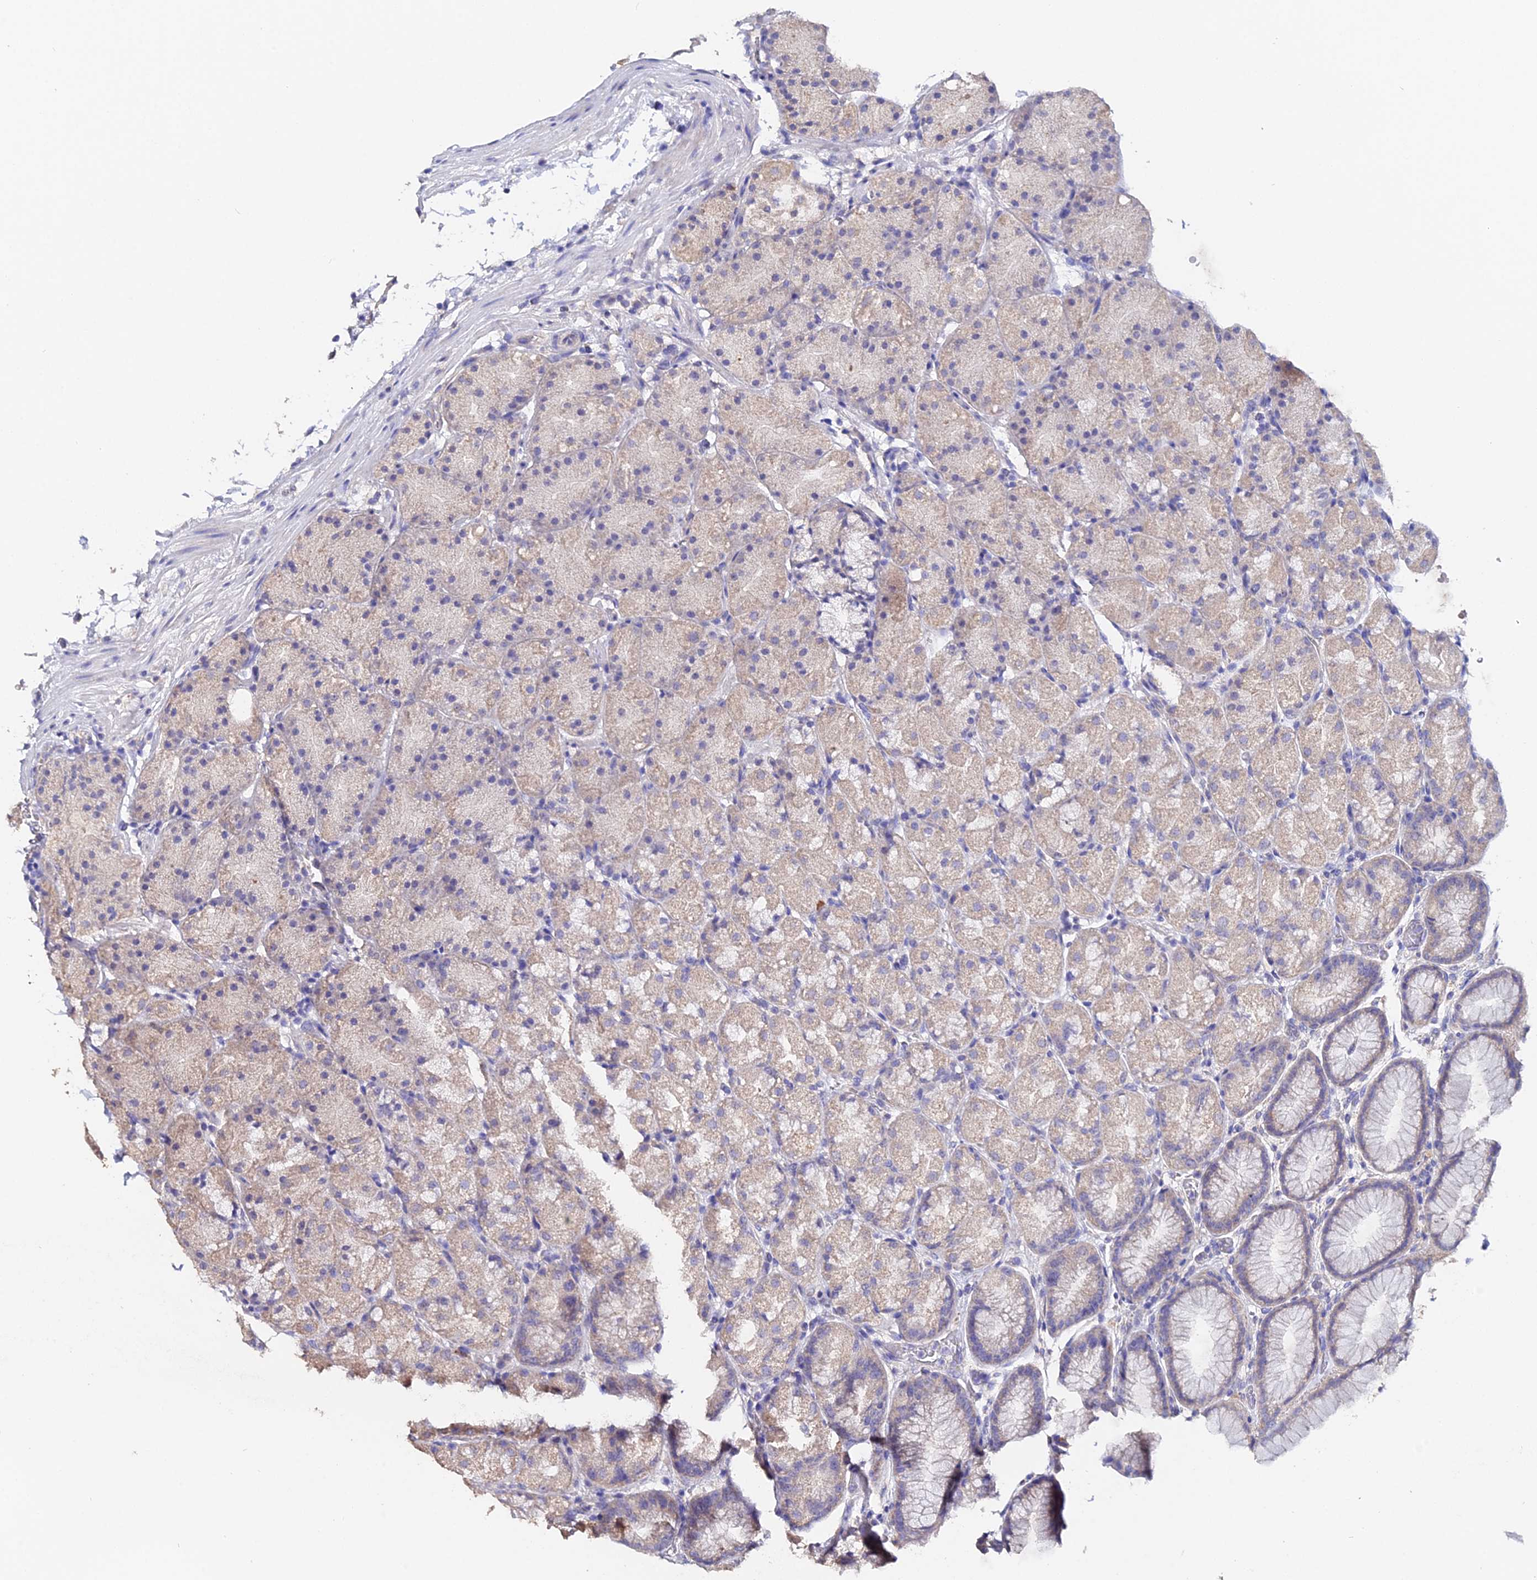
{"staining": {"intensity": "weak", "quantity": "25%-75%", "location": "cytoplasmic/membranous"}, "tissue": "stomach", "cell_type": "Glandular cells", "image_type": "normal", "snomed": [{"axis": "morphology", "description": "Normal tissue, NOS"}, {"axis": "topography", "description": "Stomach, upper"}, {"axis": "topography", "description": "Stomach"}], "caption": "Stomach stained with a brown dye shows weak cytoplasmic/membranous positive staining in about 25%-75% of glandular cells.", "gene": "ESM1", "patient": {"sex": "male", "age": 48}}